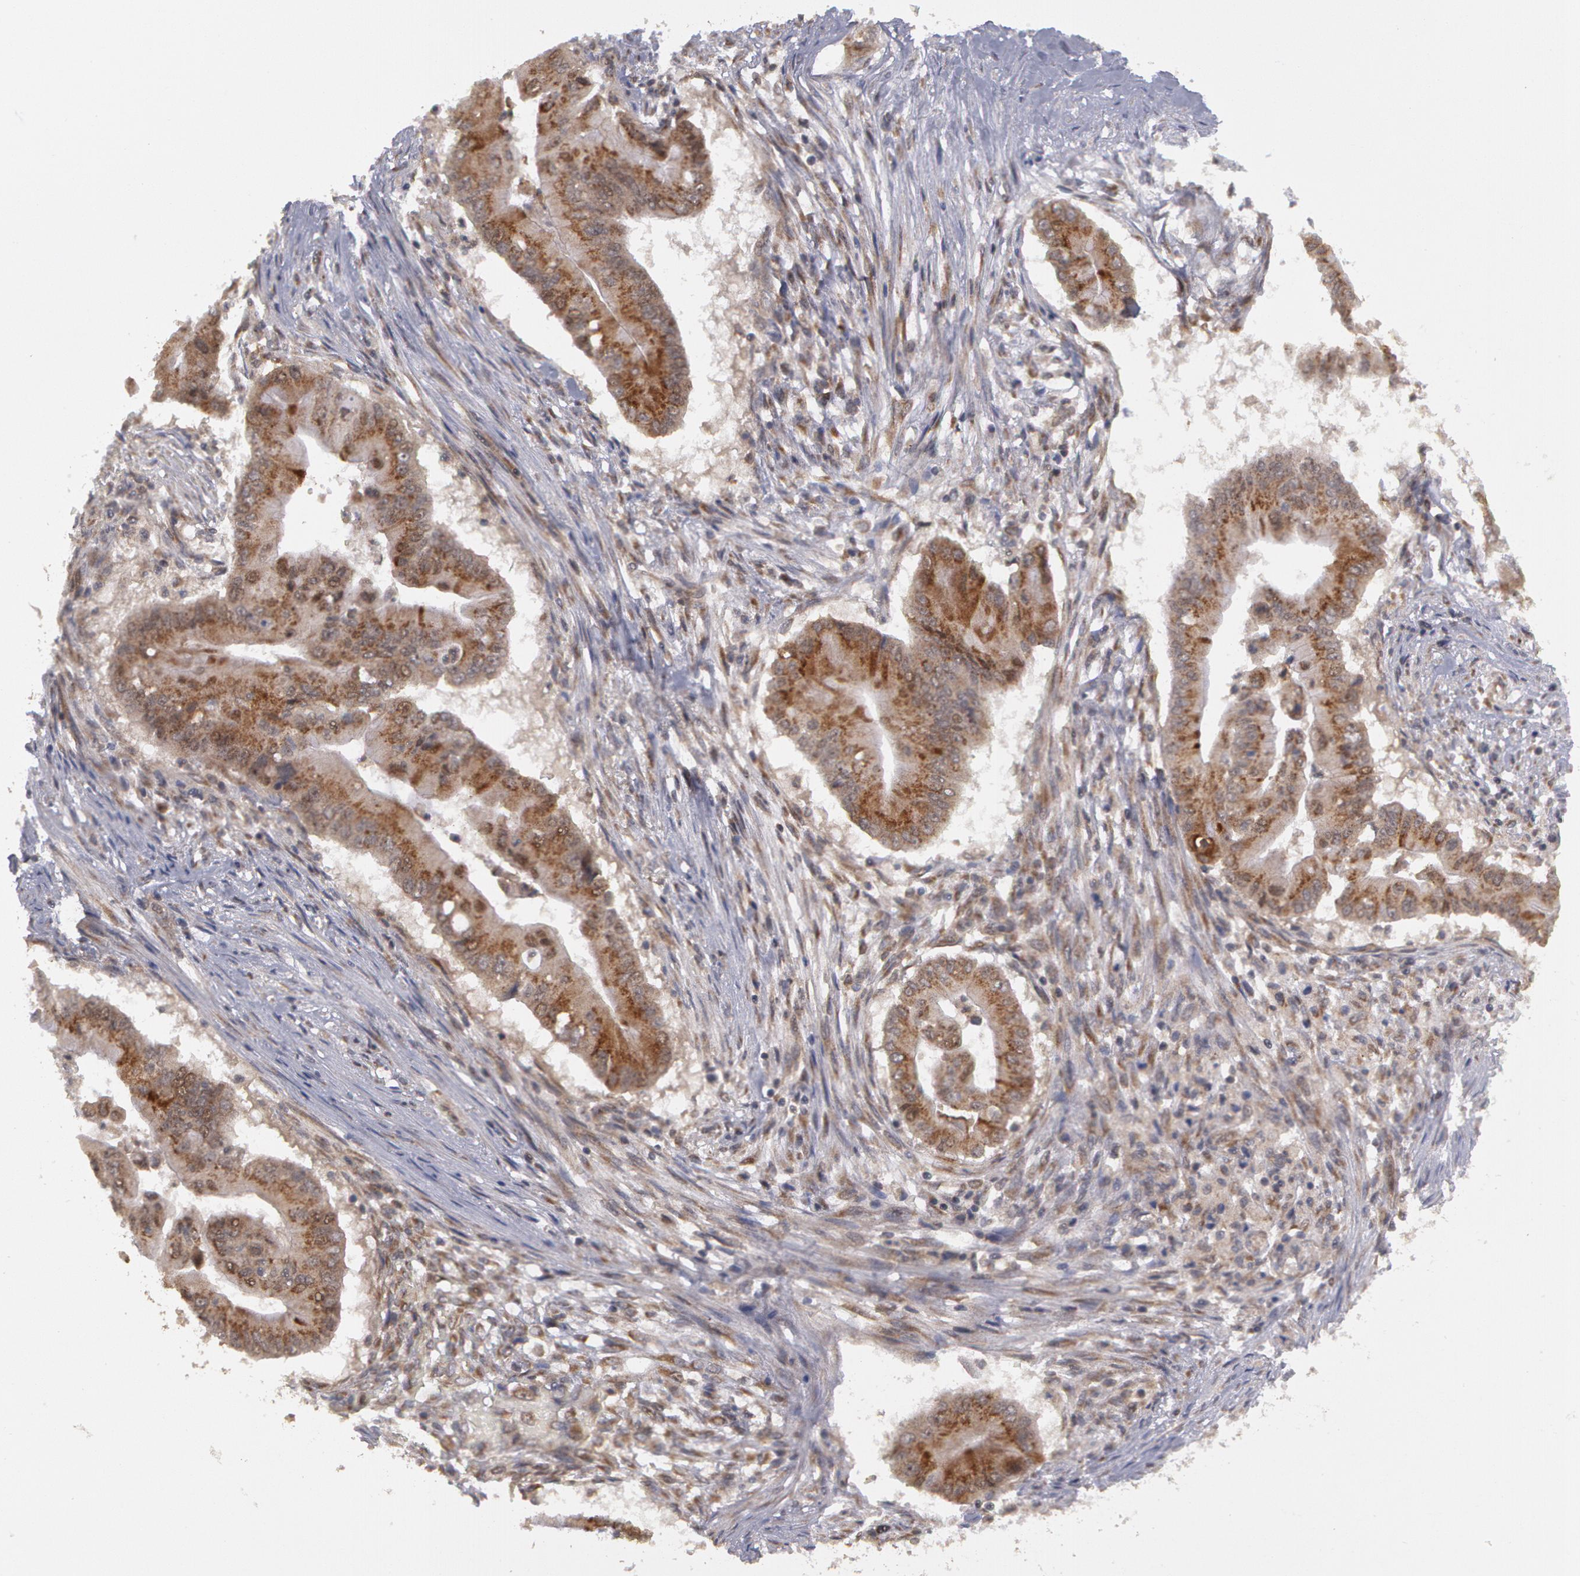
{"staining": {"intensity": "weak", "quantity": "25%-75%", "location": "cytoplasmic/membranous"}, "tissue": "pancreatic cancer", "cell_type": "Tumor cells", "image_type": "cancer", "snomed": [{"axis": "morphology", "description": "Adenocarcinoma, NOS"}, {"axis": "topography", "description": "Pancreas"}], "caption": "A micrograph of pancreatic cancer stained for a protein displays weak cytoplasmic/membranous brown staining in tumor cells. (Brightfield microscopy of DAB IHC at high magnification).", "gene": "STX5", "patient": {"sex": "male", "age": 62}}